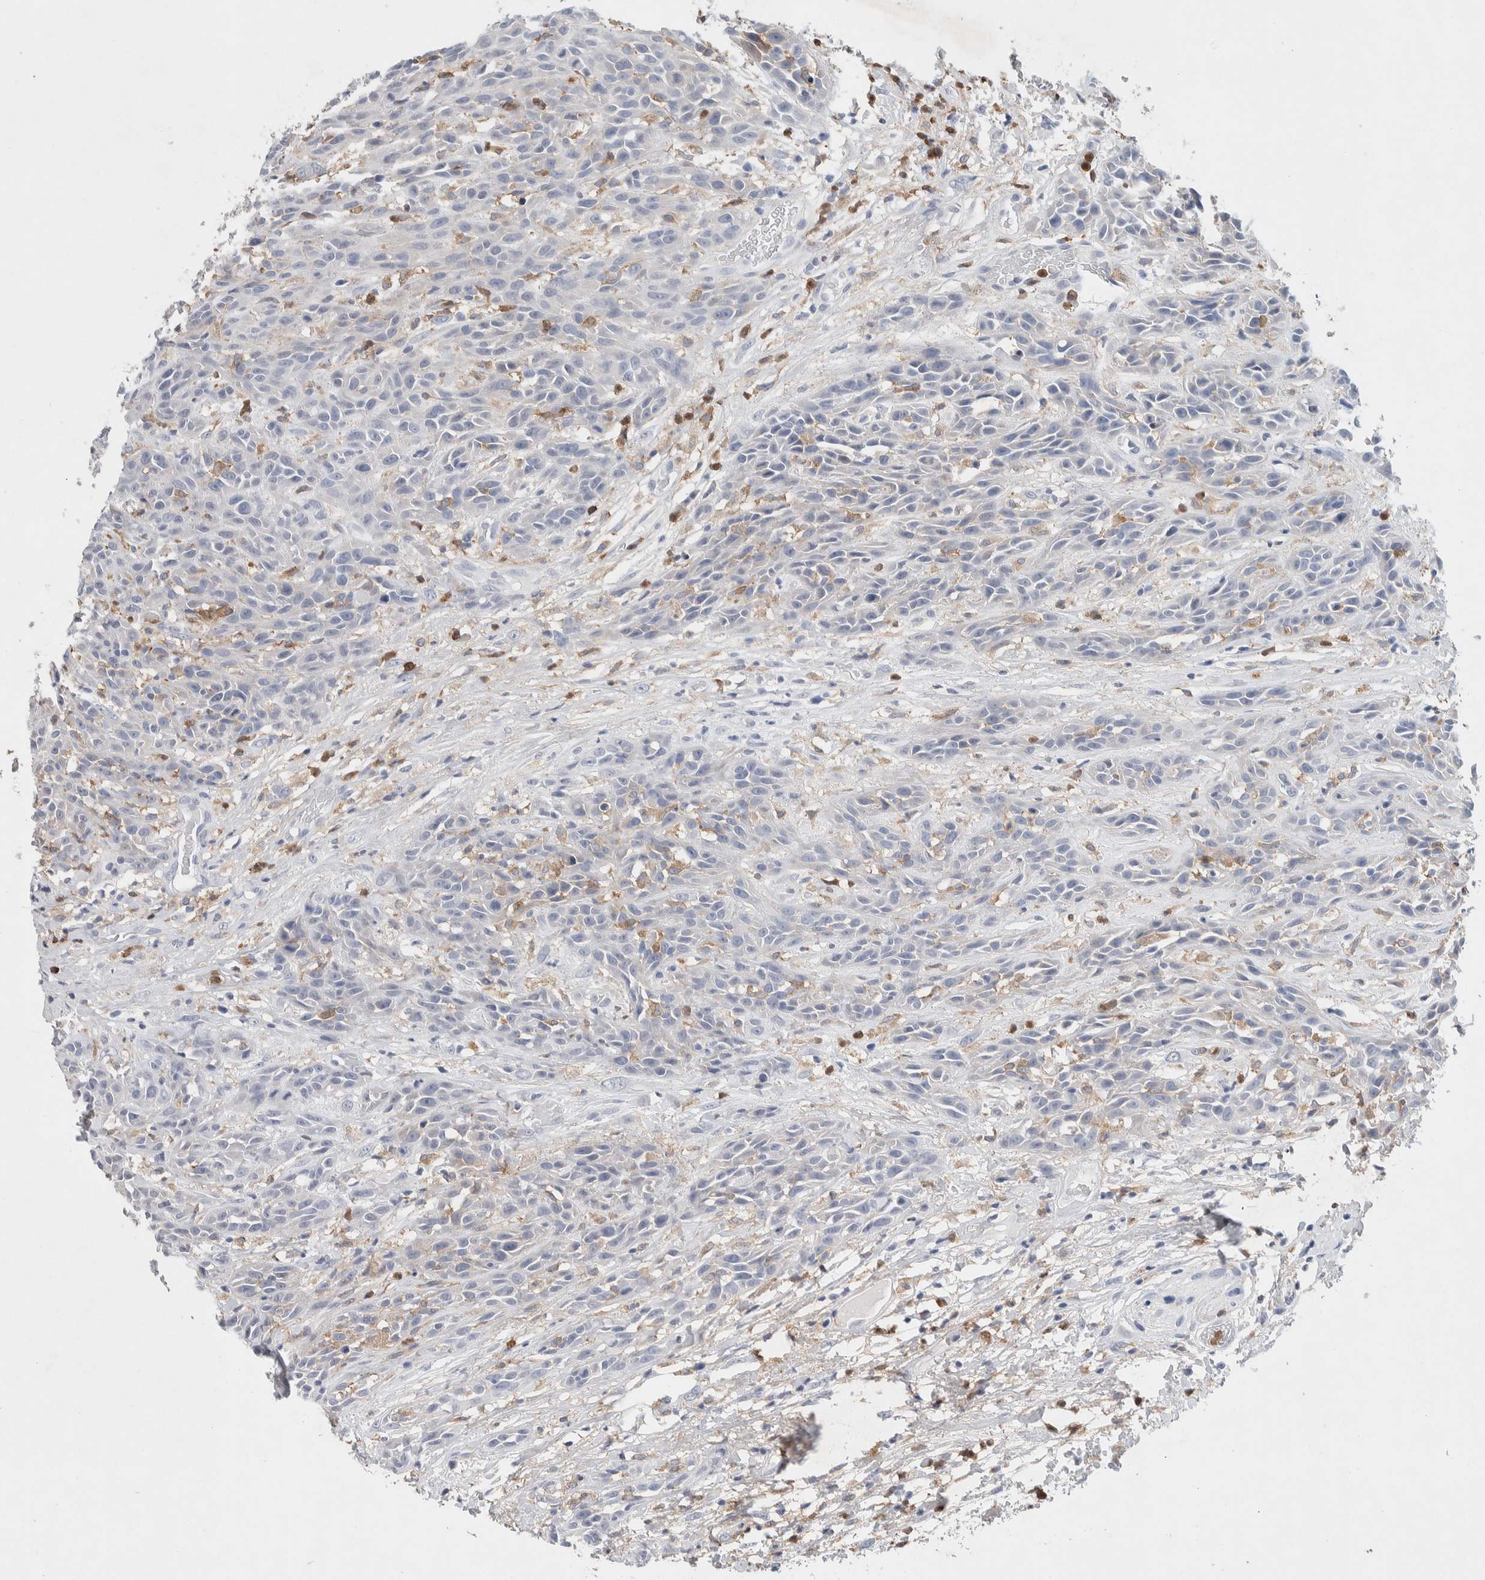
{"staining": {"intensity": "negative", "quantity": "none", "location": "none"}, "tissue": "head and neck cancer", "cell_type": "Tumor cells", "image_type": "cancer", "snomed": [{"axis": "morphology", "description": "Normal tissue, NOS"}, {"axis": "morphology", "description": "Squamous cell carcinoma, NOS"}, {"axis": "topography", "description": "Cartilage tissue"}, {"axis": "topography", "description": "Head-Neck"}], "caption": "A high-resolution image shows IHC staining of head and neck squamous cell carcinoma, which shows no significant positivity in tumor cells.", "gene": "NCF2", "patient": {"sex": "male", "age": 62}}